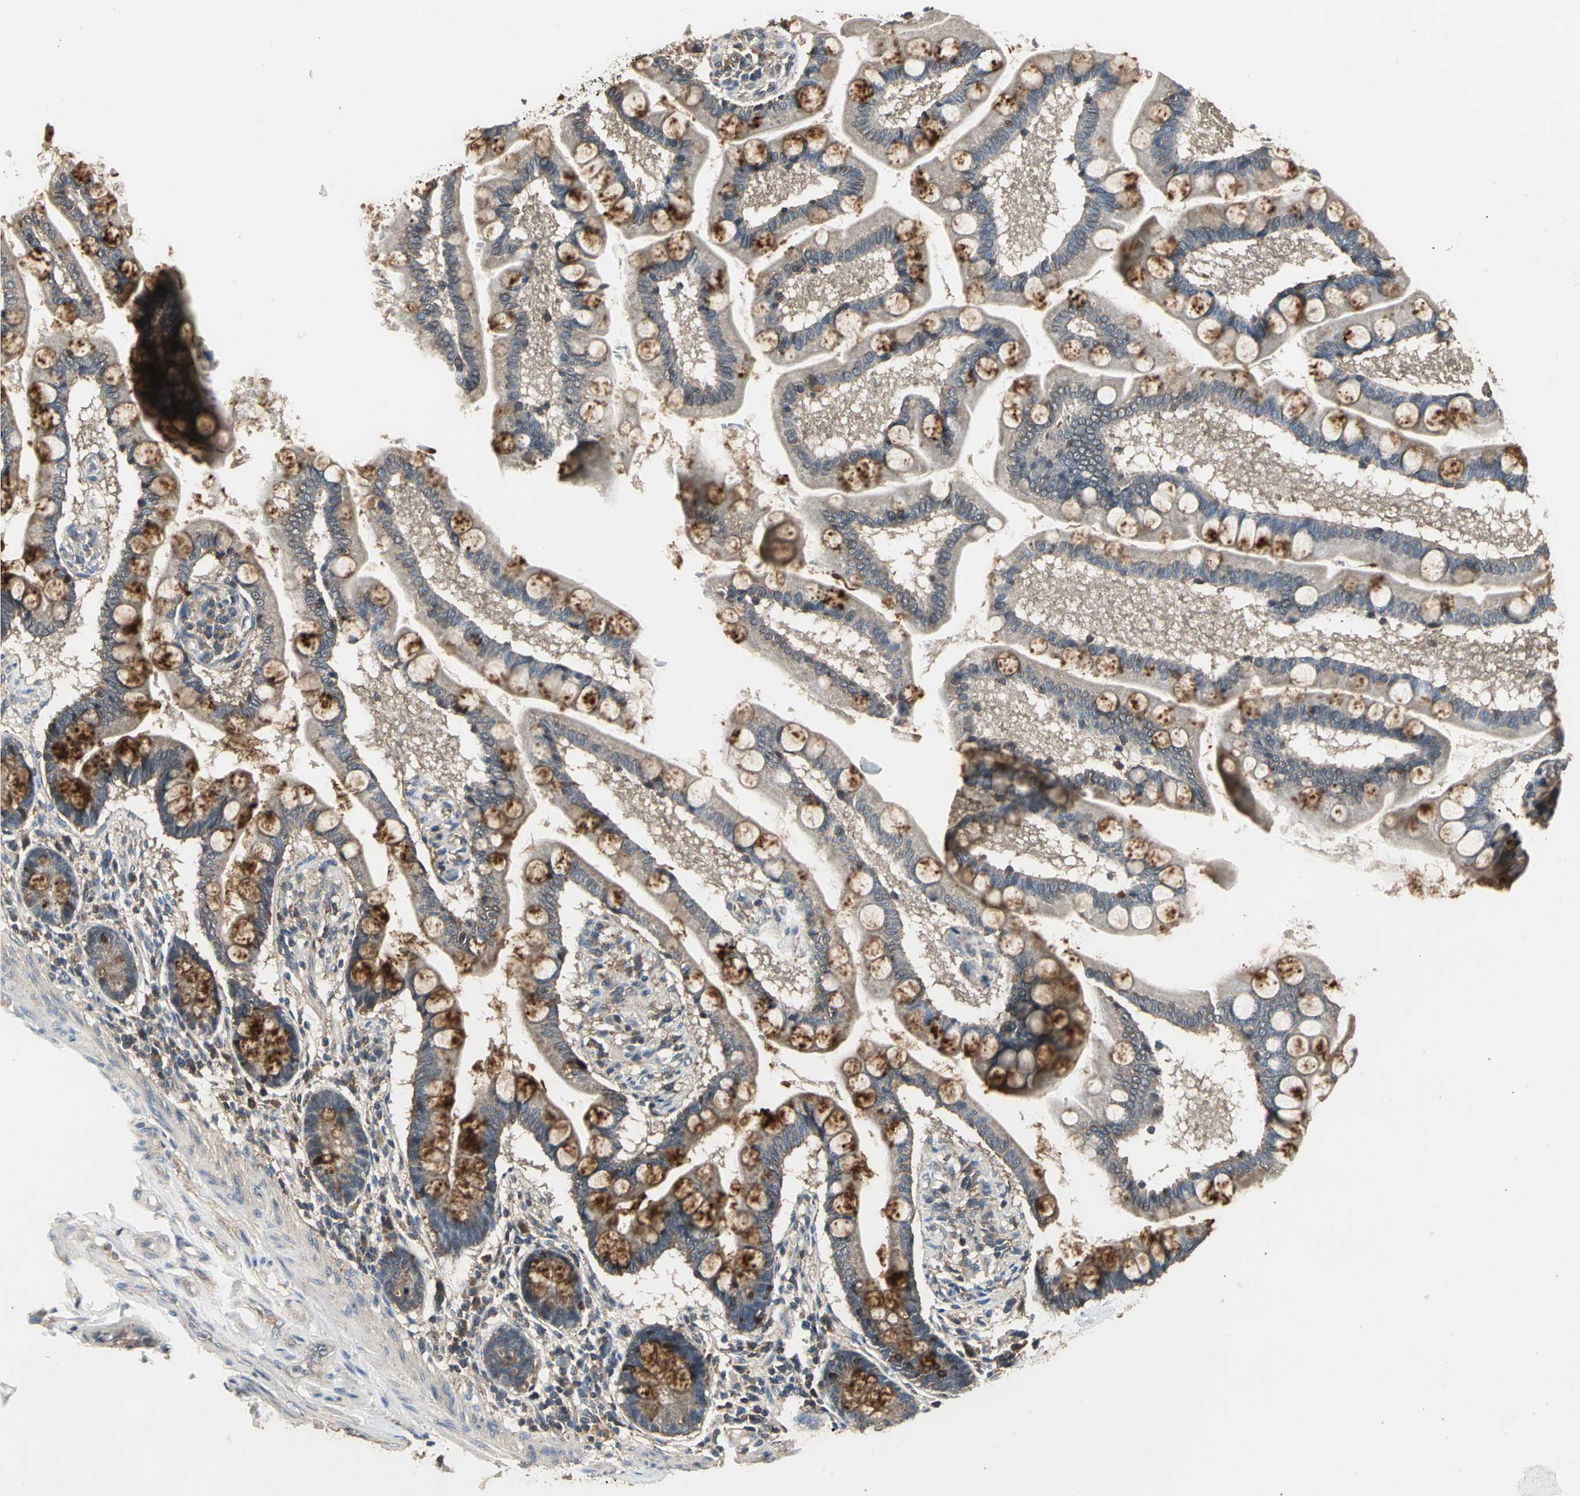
{"staining": {"intensity": "moderate", "quantity": ">75%", "location": "cytoplasmic/membranous"}, "tissue": "small intestine", "cell_type": "Glandular cells", "image_type": "normal", "snomed": [{"axis": "morphology", "description": "Normal tissue, NOS"}, {"axis": "topography", "description": "Small intestine"}], "caption": "Immunohistochemistry (IHC) micrograph of benign human small intestine stained for a protein (brown), which shows medium levels of moderate cytoplasmic/membranous staining in approximately >75% of glandular cells.", "gene": "IRF3", "patient": {"sex": "male", "age": 41}}